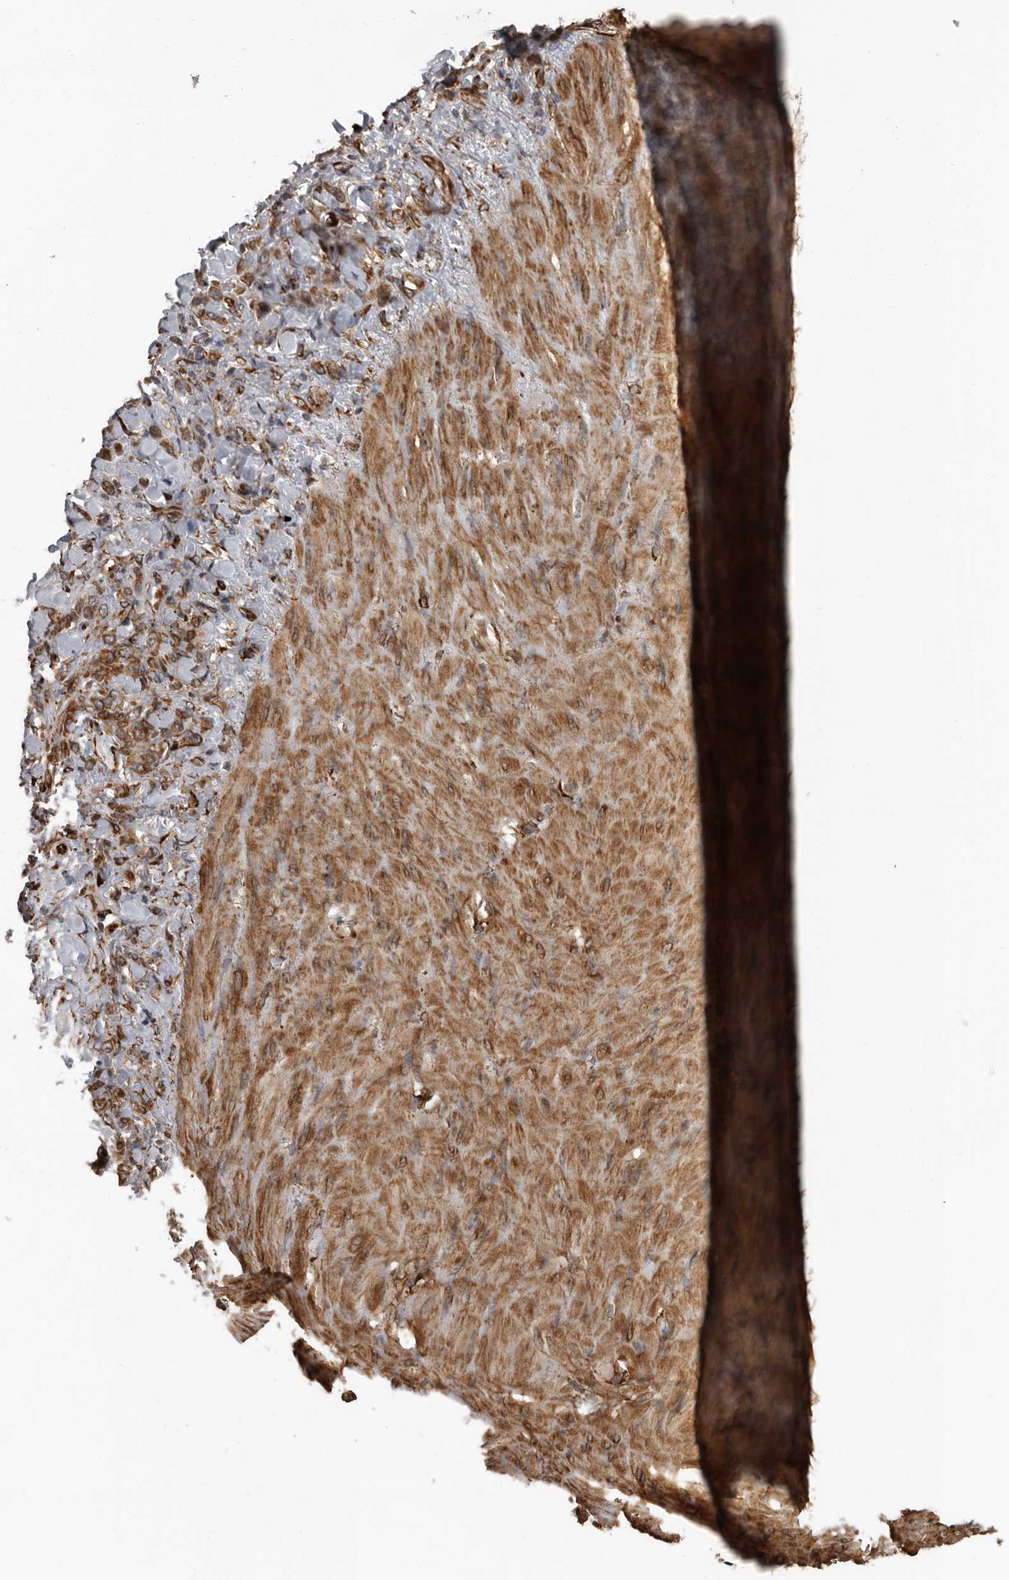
{"staining": {"intensity": "moderate", "quantity": ">75%", "location": "cytoplasmic/membranous"}, "tissue": "stomach cancer", "cell_type": "Tumor cells", "image_type": "cancer", "snomed": [{"axis": "morphology", "description": "Normal tissue, NOS"}, {"axis": "morphology", "description": "Adenocarcinoma, NOS"}, {"axis": "topography", "description": "Stomach"}], "caption": "Human stomach adenocarcinoma stained for a protein (brown) reveals moderate cytoplasmic/membranous positive positivity in about >75% of tumor cells.", "gene": "CEP350", "patient": {"sex": "male", "age": 82}}